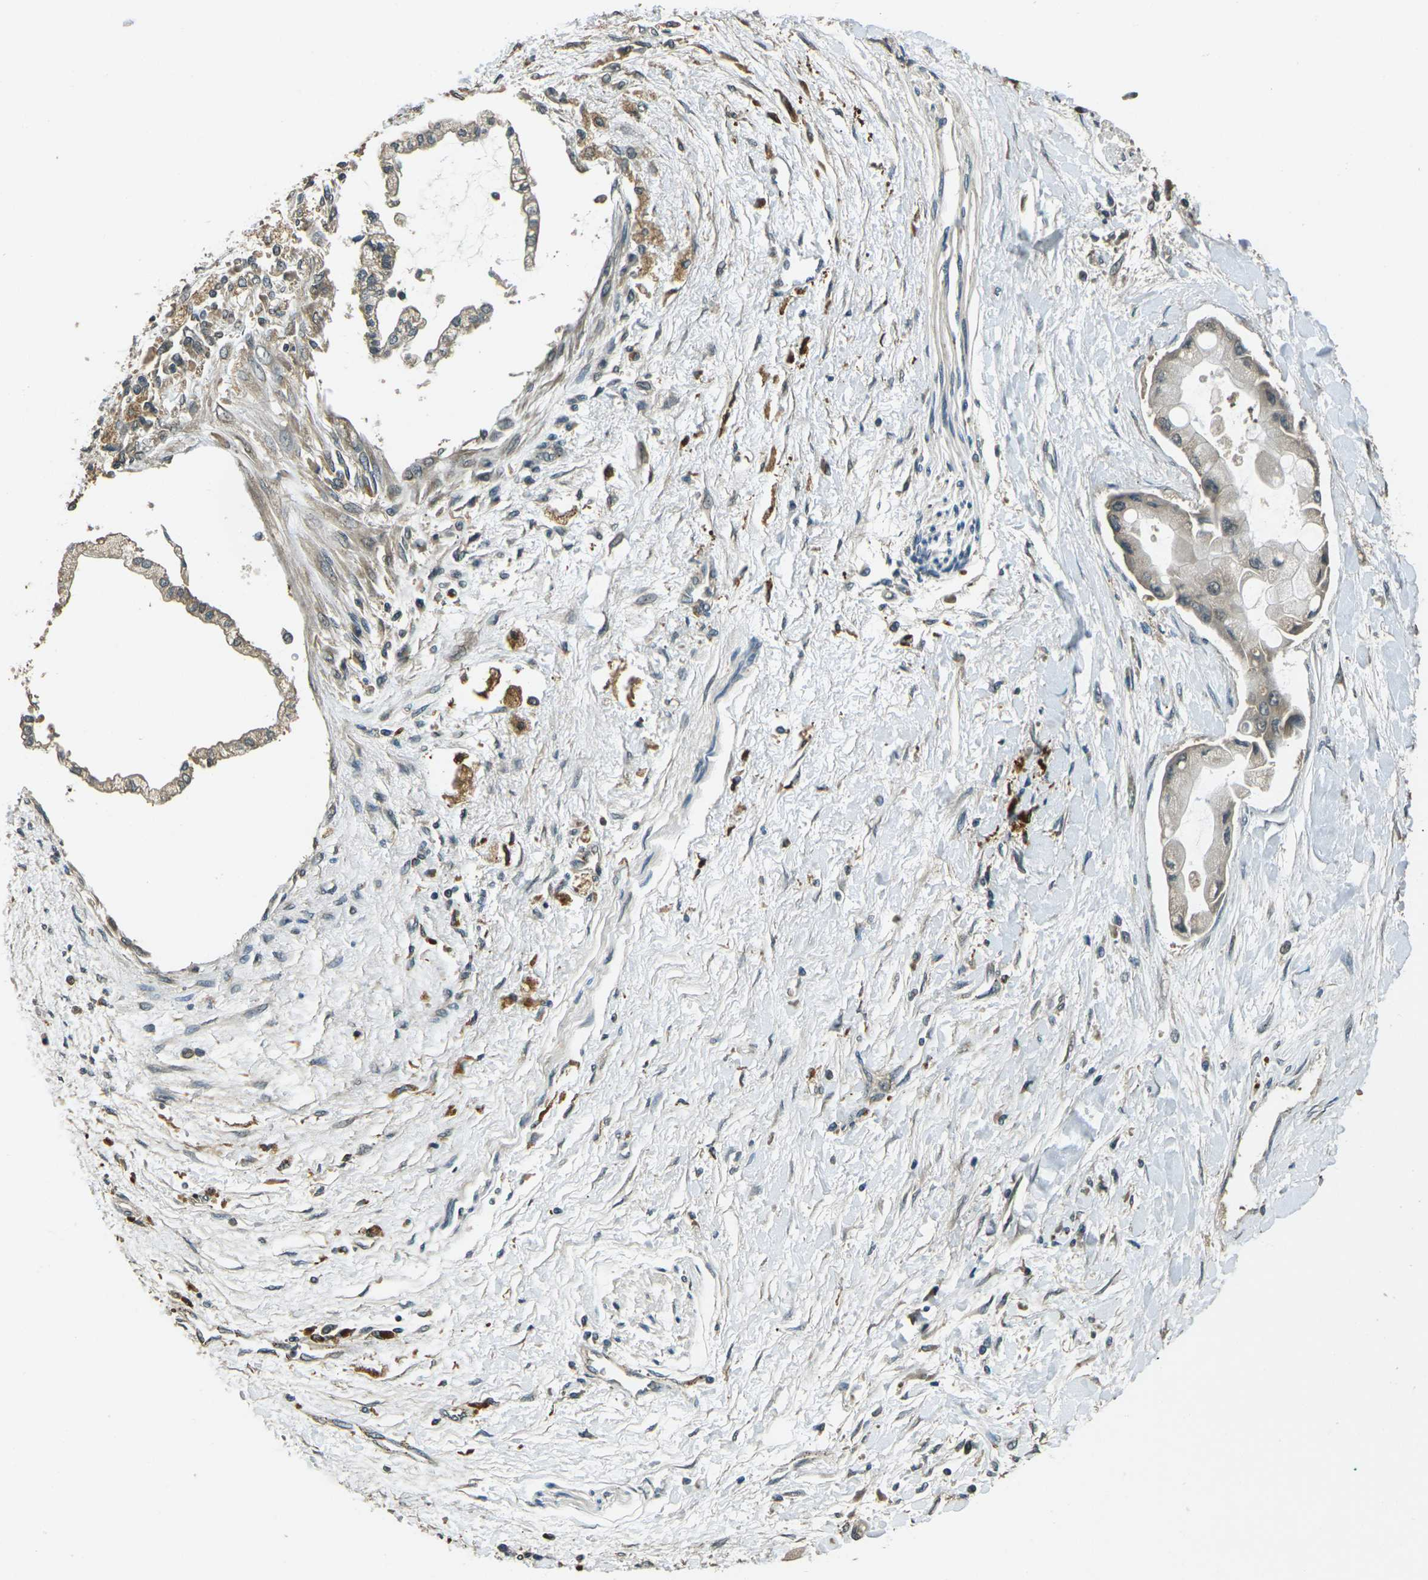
{"staining": {"intensity": "weak", "quantity": ">75%", "location": "cytoplasmic/membranous"}, "tissue": "liver cancer", "cell_type": "Tumor cells", "image_type": "cancer", "snomed": [{"axis": "morphology", "description": "Cholangiocarcinoma"}, {"axis": "topography", "description": "Liver"}], "caption": "This histopathology image demonstrates immunohistochemistry (IHC) staining of human liver cancer (cholangiocarcinoma), with low weak cytoplasmic/membranous positivity in approximately >75% of tumor cells.", "gene": "TOR1A", "patient": {"sex": "male", "age": 50}}